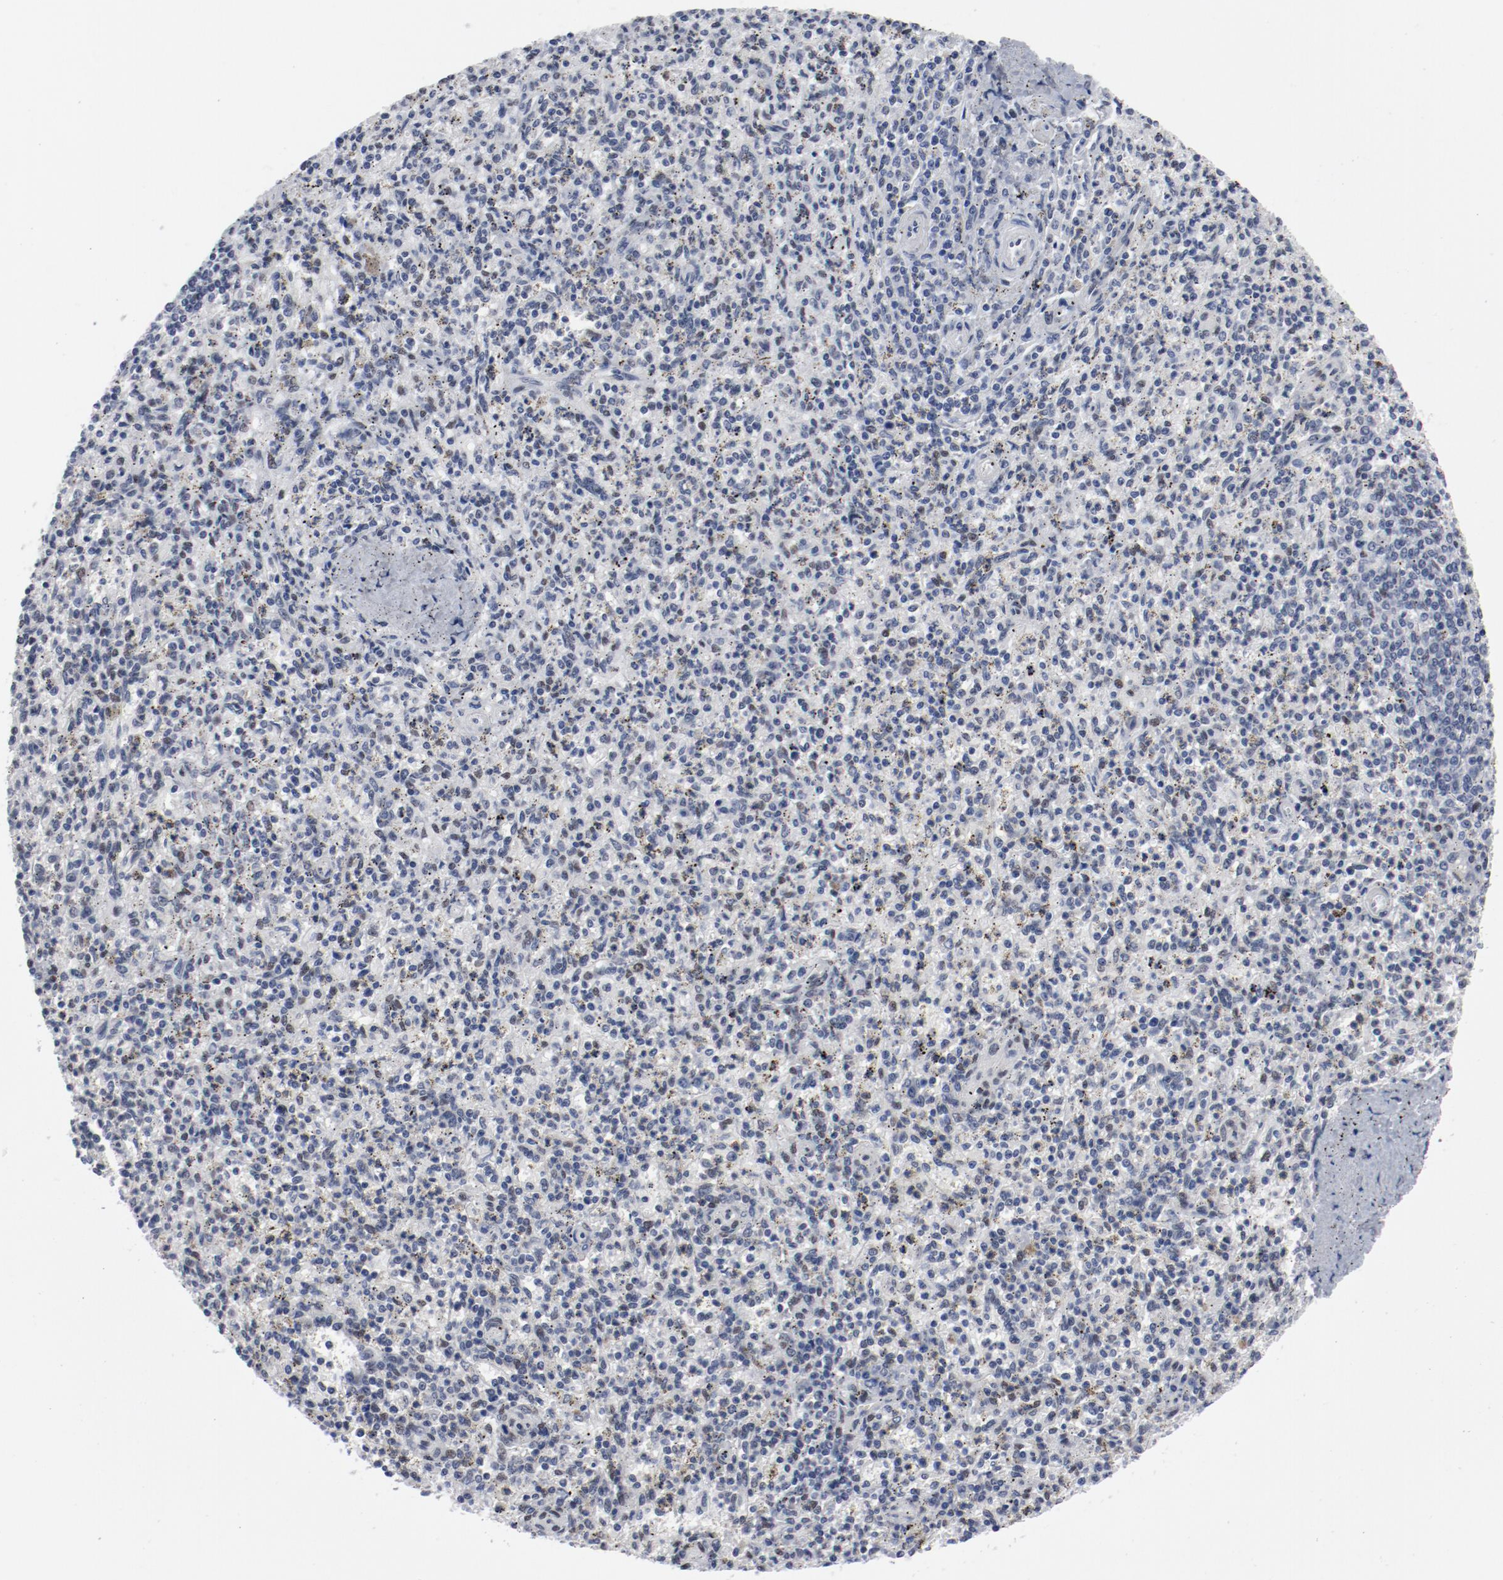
{"staining": {"intensity": "weak", "quantity": "25%-75%", "location": "nuclear"}, "tissue": "spleen", "cell_type": "Cells in red pulp", "image_type": "normal", "snomed": [{"axis": "morphology", "description": "Normal tissue, NOS"}, {"axis": "topography", "description": "Spleen"}], "caption": "DAB immunohistochemical staining of benign spleen exhibits weak nuclear protein positivity in about 25%-75% of cells in red pulp.", "gene": "ARNT", "patient": {"sex": "male", "age": 72}}